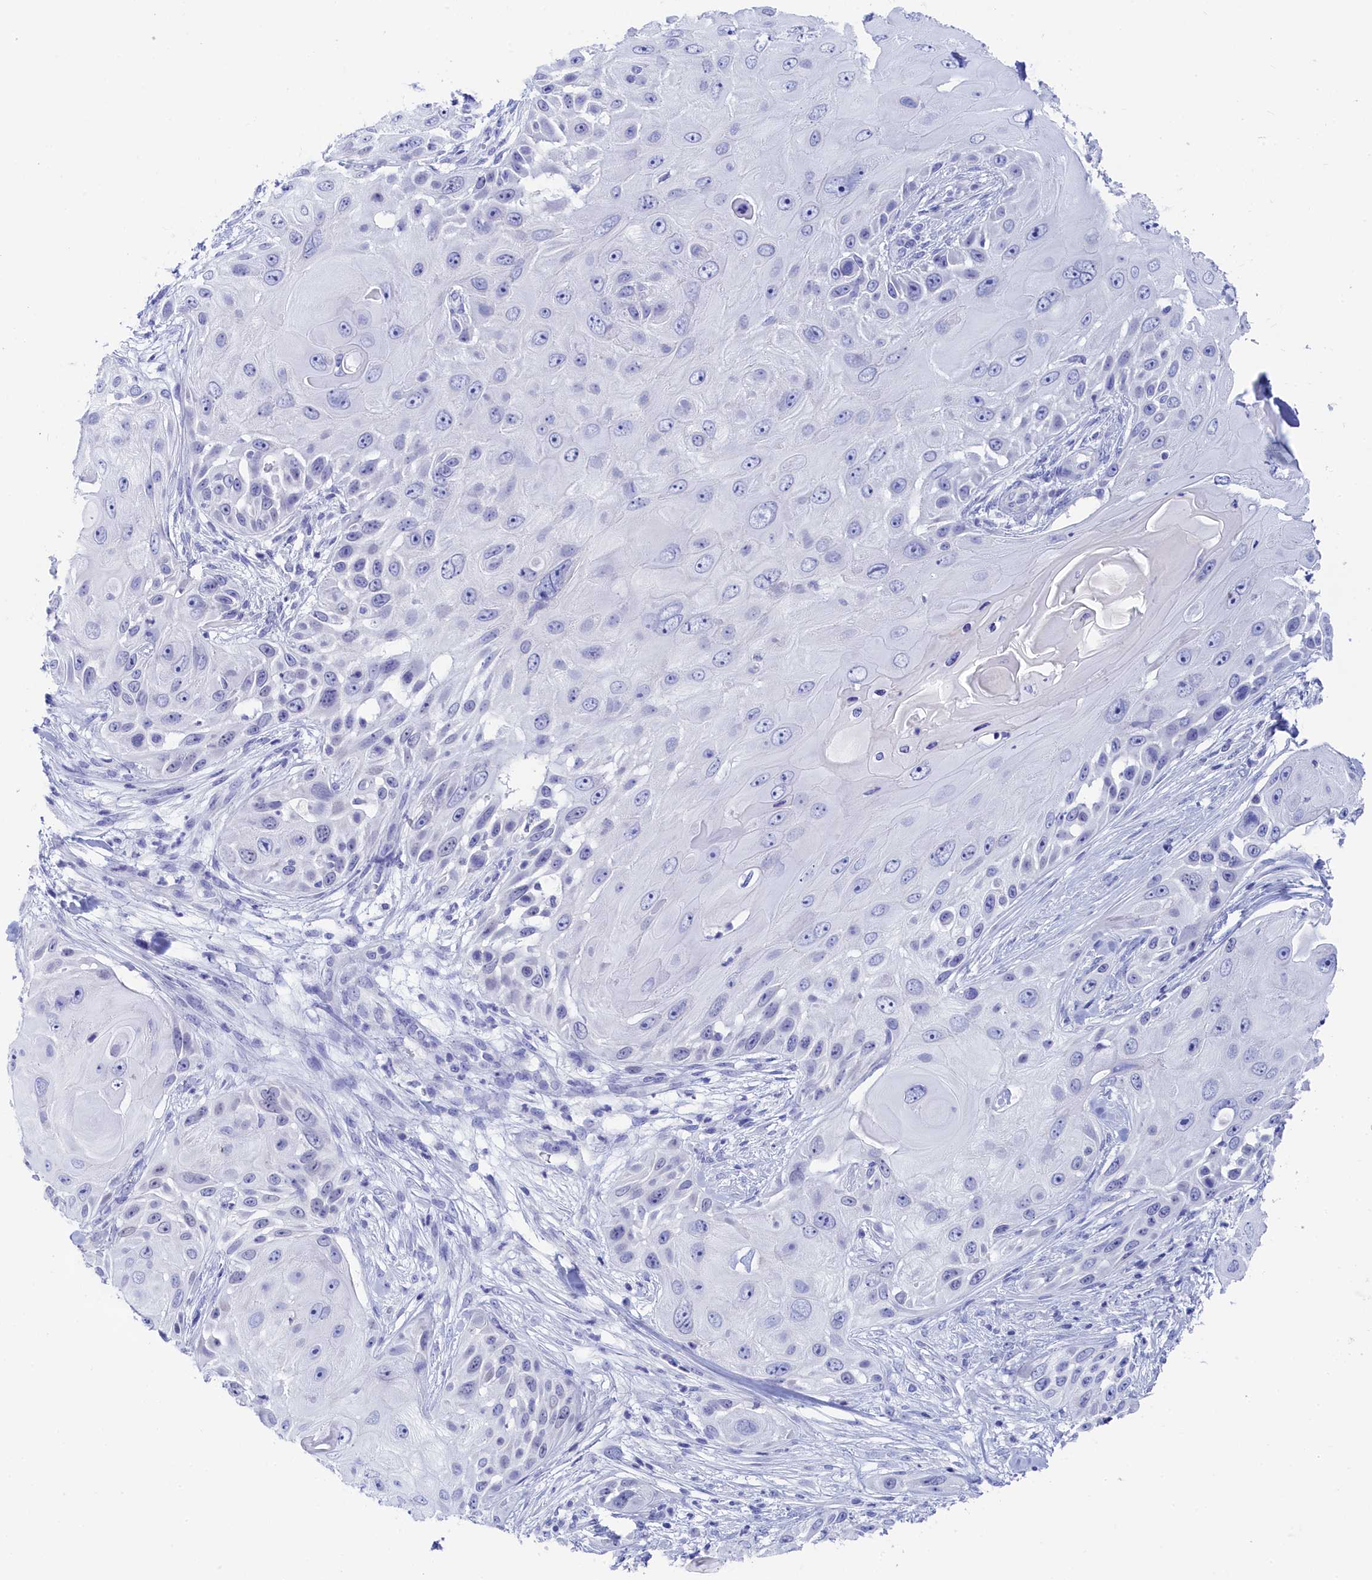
{"staining": {"intensity": "negative", "quantity": "none", "location": "none"}, "tissue": "skin cancer", "cell_type": "Tumor cells", "image_type": "cancer", "snomed": [{"axis": "morphology", "description": "Squamous cell carcinoma, NOS"}, {"axis": "topography", "description": "Skin"}], "caption": "An immunohistochemistry (IHC) photomicrograph of squamous cell carcinoma (skin) is shown. There is no staining in tumor cells of squamous cell carcinoma (skin).", "gene": "TRIM10", "patient": {"sex": "female", "age": 44}}